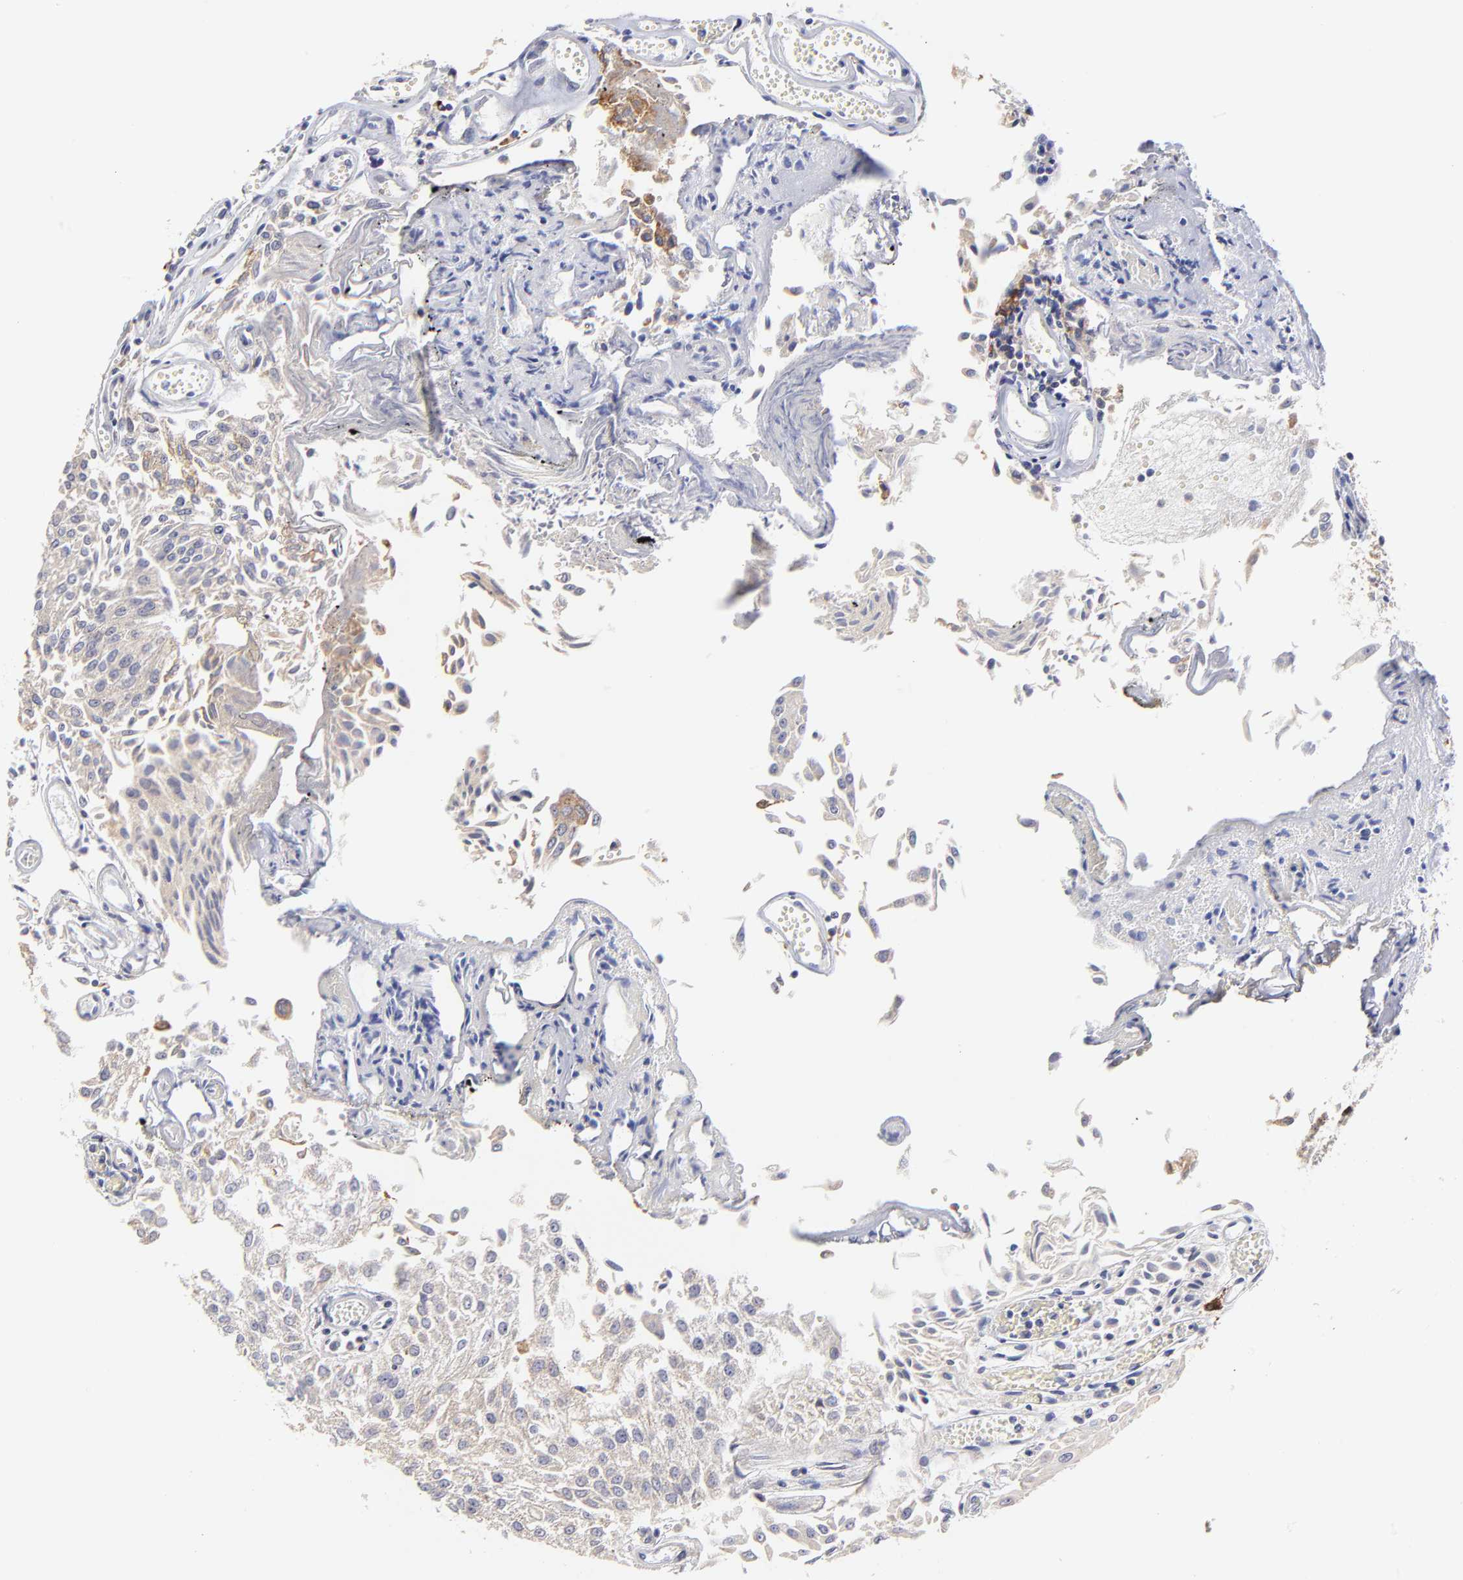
{"staining": {"intensity": "weak", "quantity": "<25%", "location": "cytoplasmic/membranous"}, "tissue": "urothelial cancer", "cell_type": "Tumor cells", "image_type": "cancer", "snomed": [{"axis": "morphology", "description": "Urothelial carcinoma, Low grade"}, {"axis": "topography", "description": "Urinary bladder"}], "caption": "This is an immunohistochemistry (IHC) micrograph of human urothelial carcinoma (low-grade). There is no staining in tumor cells.", "gene": "GCSAM", "patient": {"sex": "male", "age": 86}}